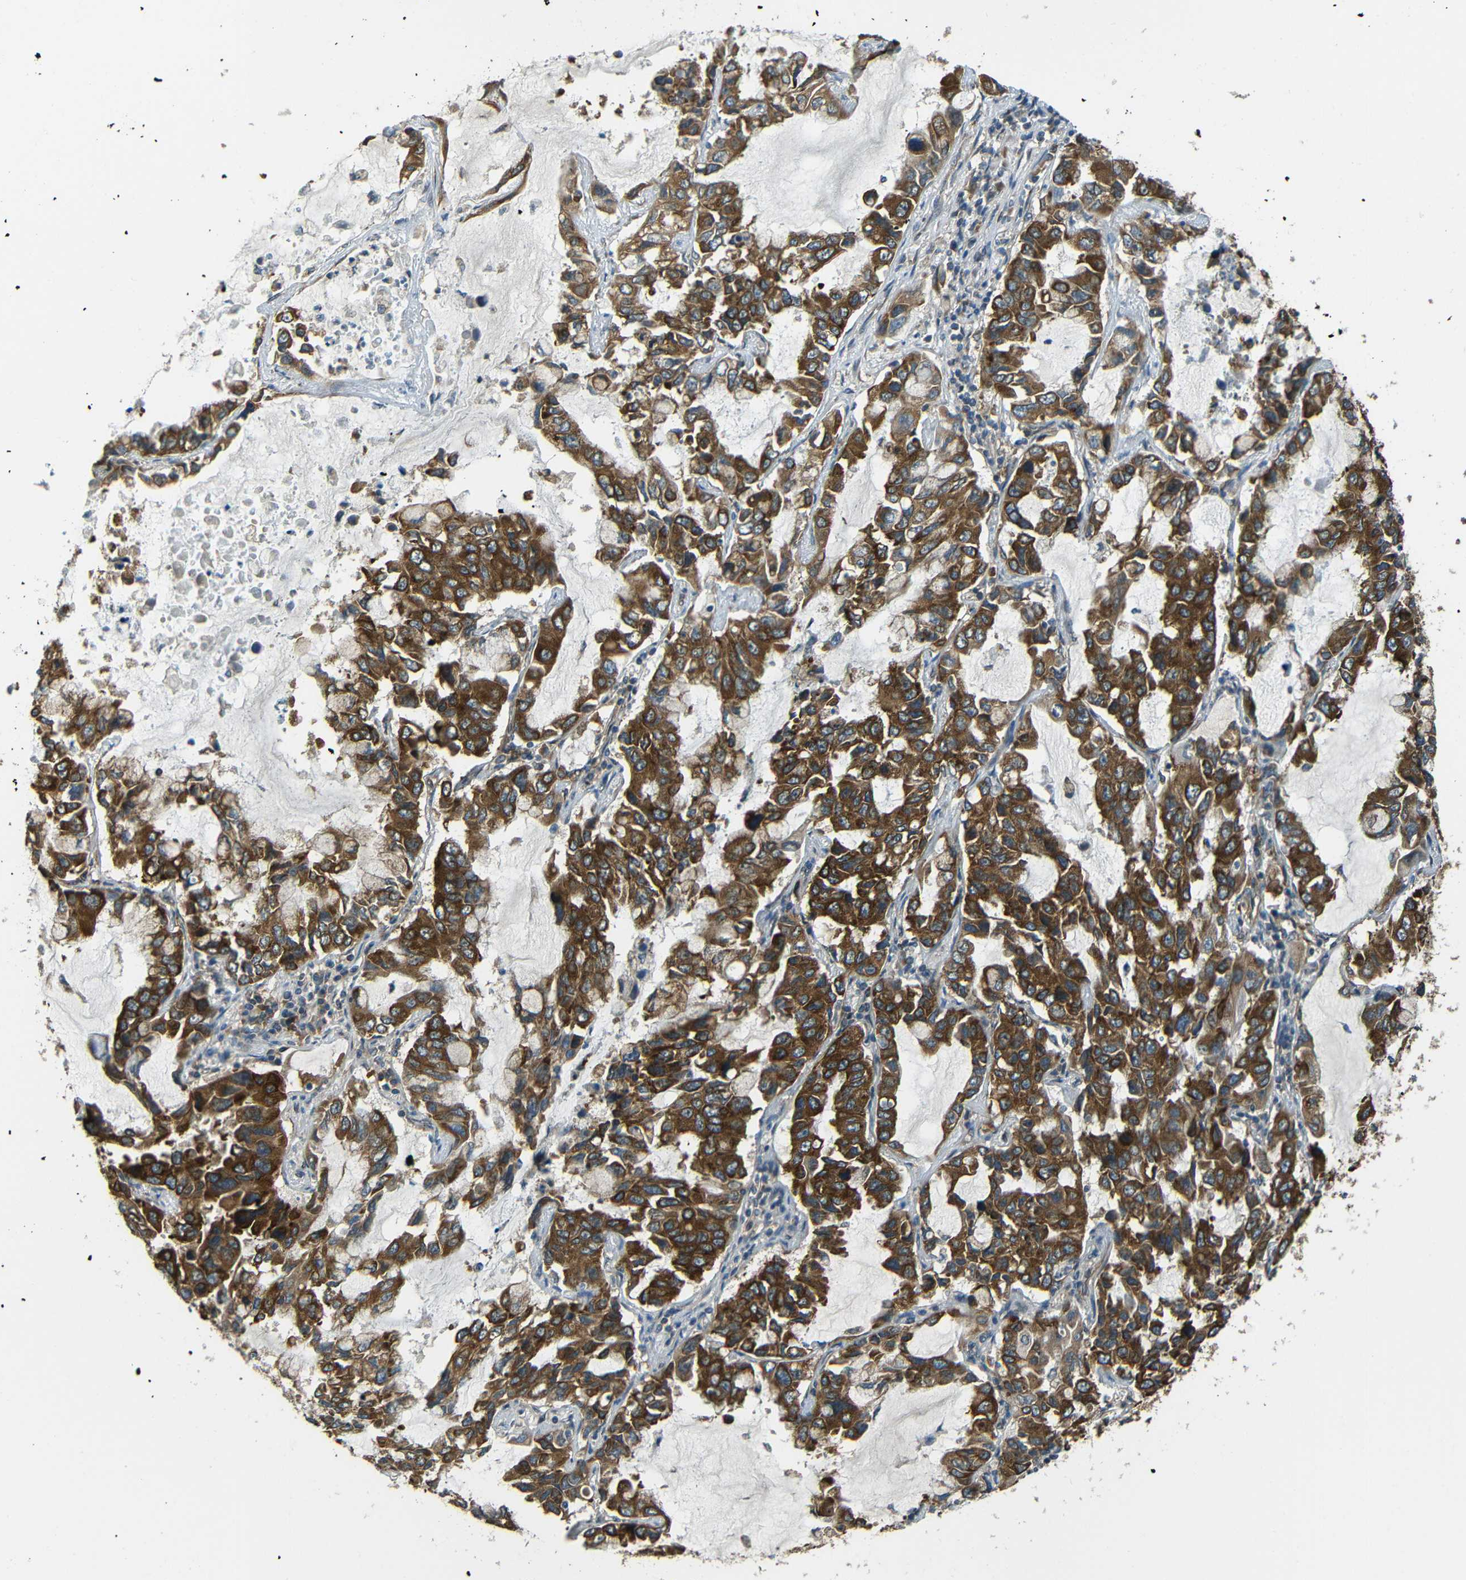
{"staining": {"intensity": "strong", "quantity": "25%-75%", "location": "cytoplasmic/membranous"}, "tissue": "lung cancer", "cell_type": "Tumor cells", "image_type": "cancer", "snomed": [{"axis": "morphology", "description": "Adenocarcinoma, NOS"}, {"axis": "topography", "description": "Lung"}], "caption": "This histopathology image displays immunohistochemistry staining of human lung cancer, with high strong cytoplasmic/membranous staining in approximately 25%-75% of tumor cells.", "gene": "VAPB", "patient": {"sex": "male", "age": 64}}